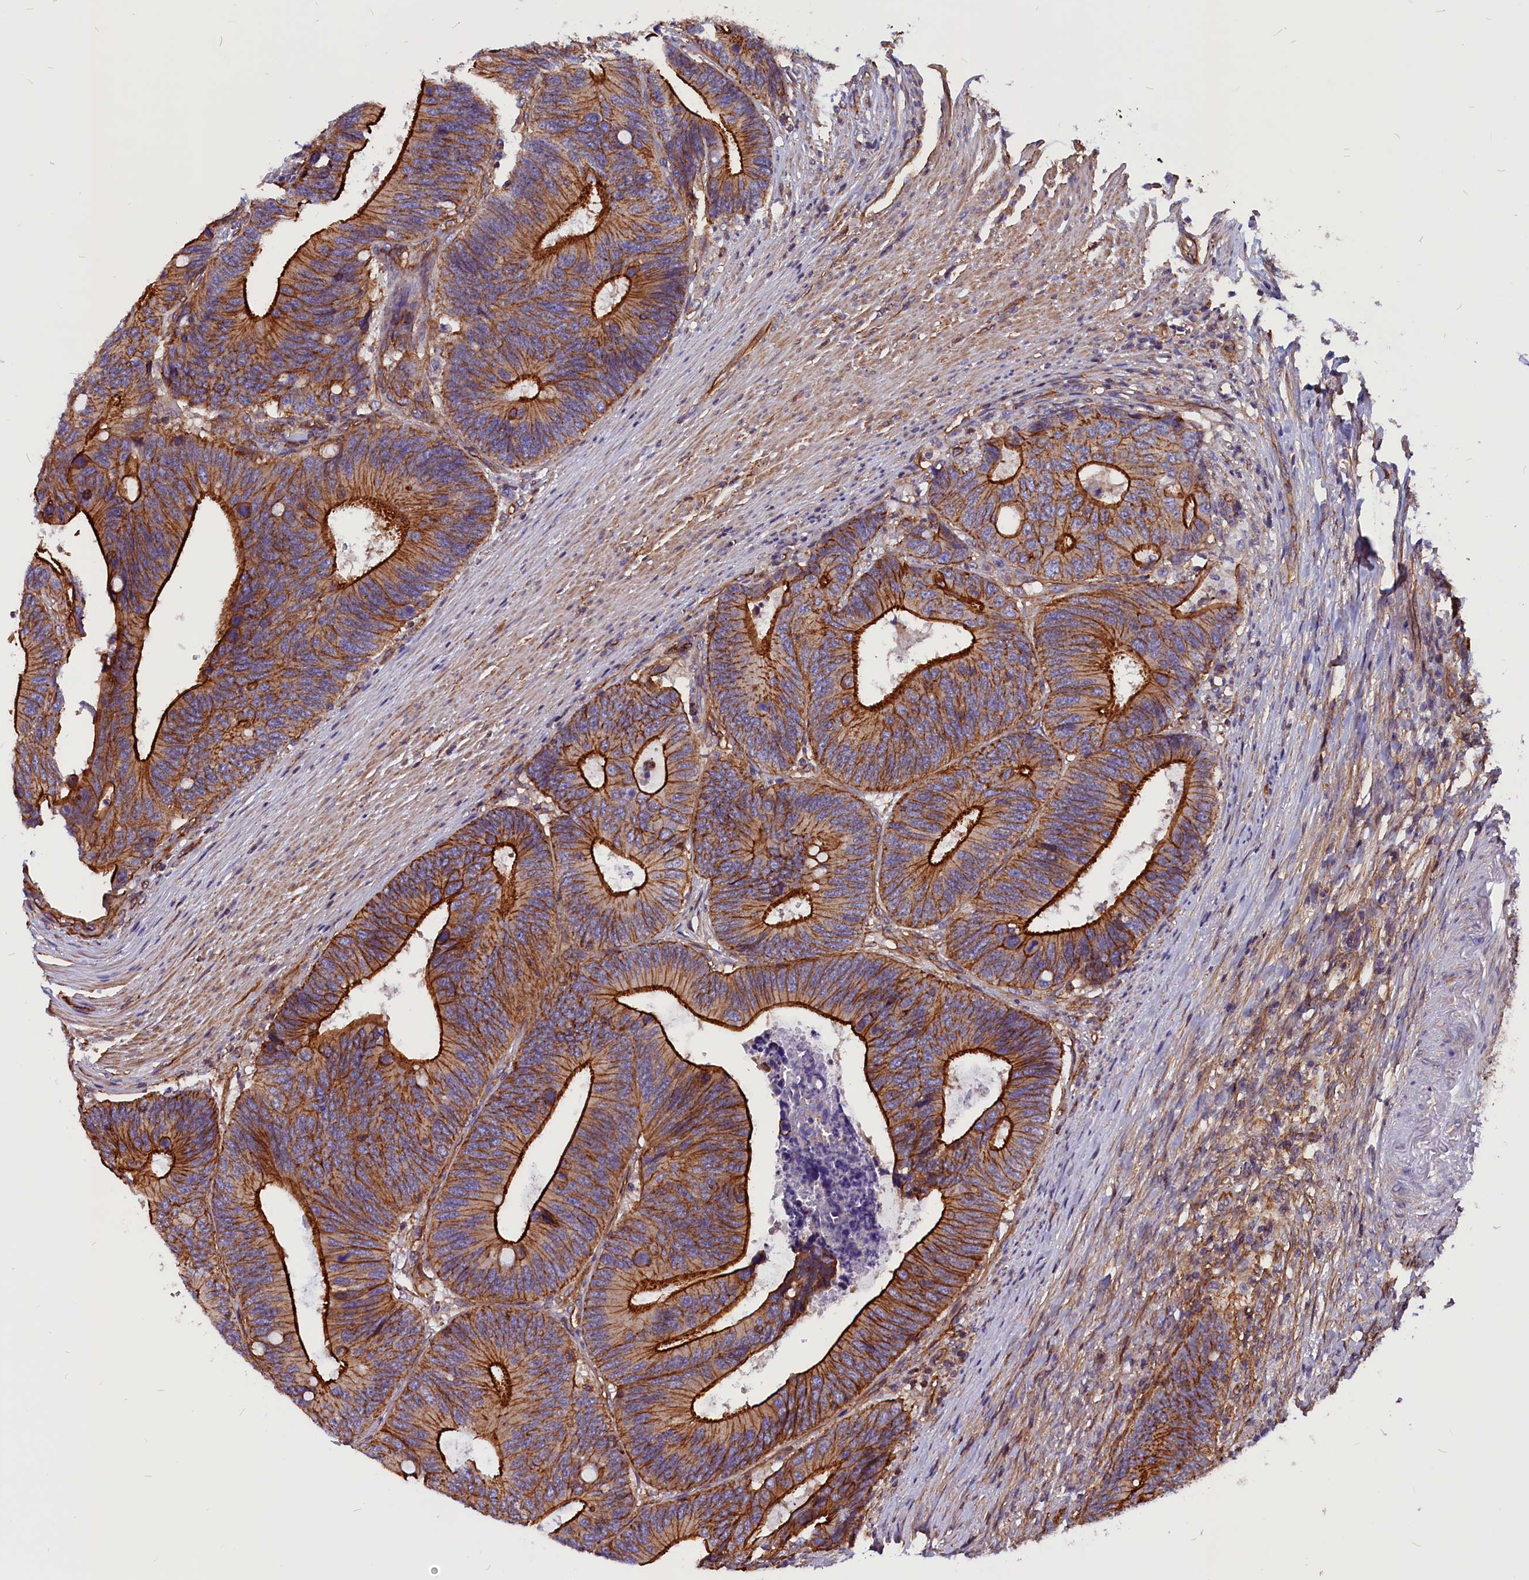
{"staining": {"intensity": "strong", "quantity": ">75%", "location": "cytoplasmic/membranous"}, "tissue": "colorectal cancer", "cell_type": "Tumor cells", "image_type": "cancer", "snomed": [{"axis": "morphology", "description": "Adenocarcinoma, NOS"}, {"axis": "topography", "description": "Colon"}], "caption": "Protein analysis of colorectal cancer tissue shows strong cytoplasmic/membranous positivity in approximately >75% of tumor cells. Ihc stains the protein of interest in brown and the nuclei are stained blue.", "gene": "ZNF749", "patient": {"sex": "male", "age": 87}}